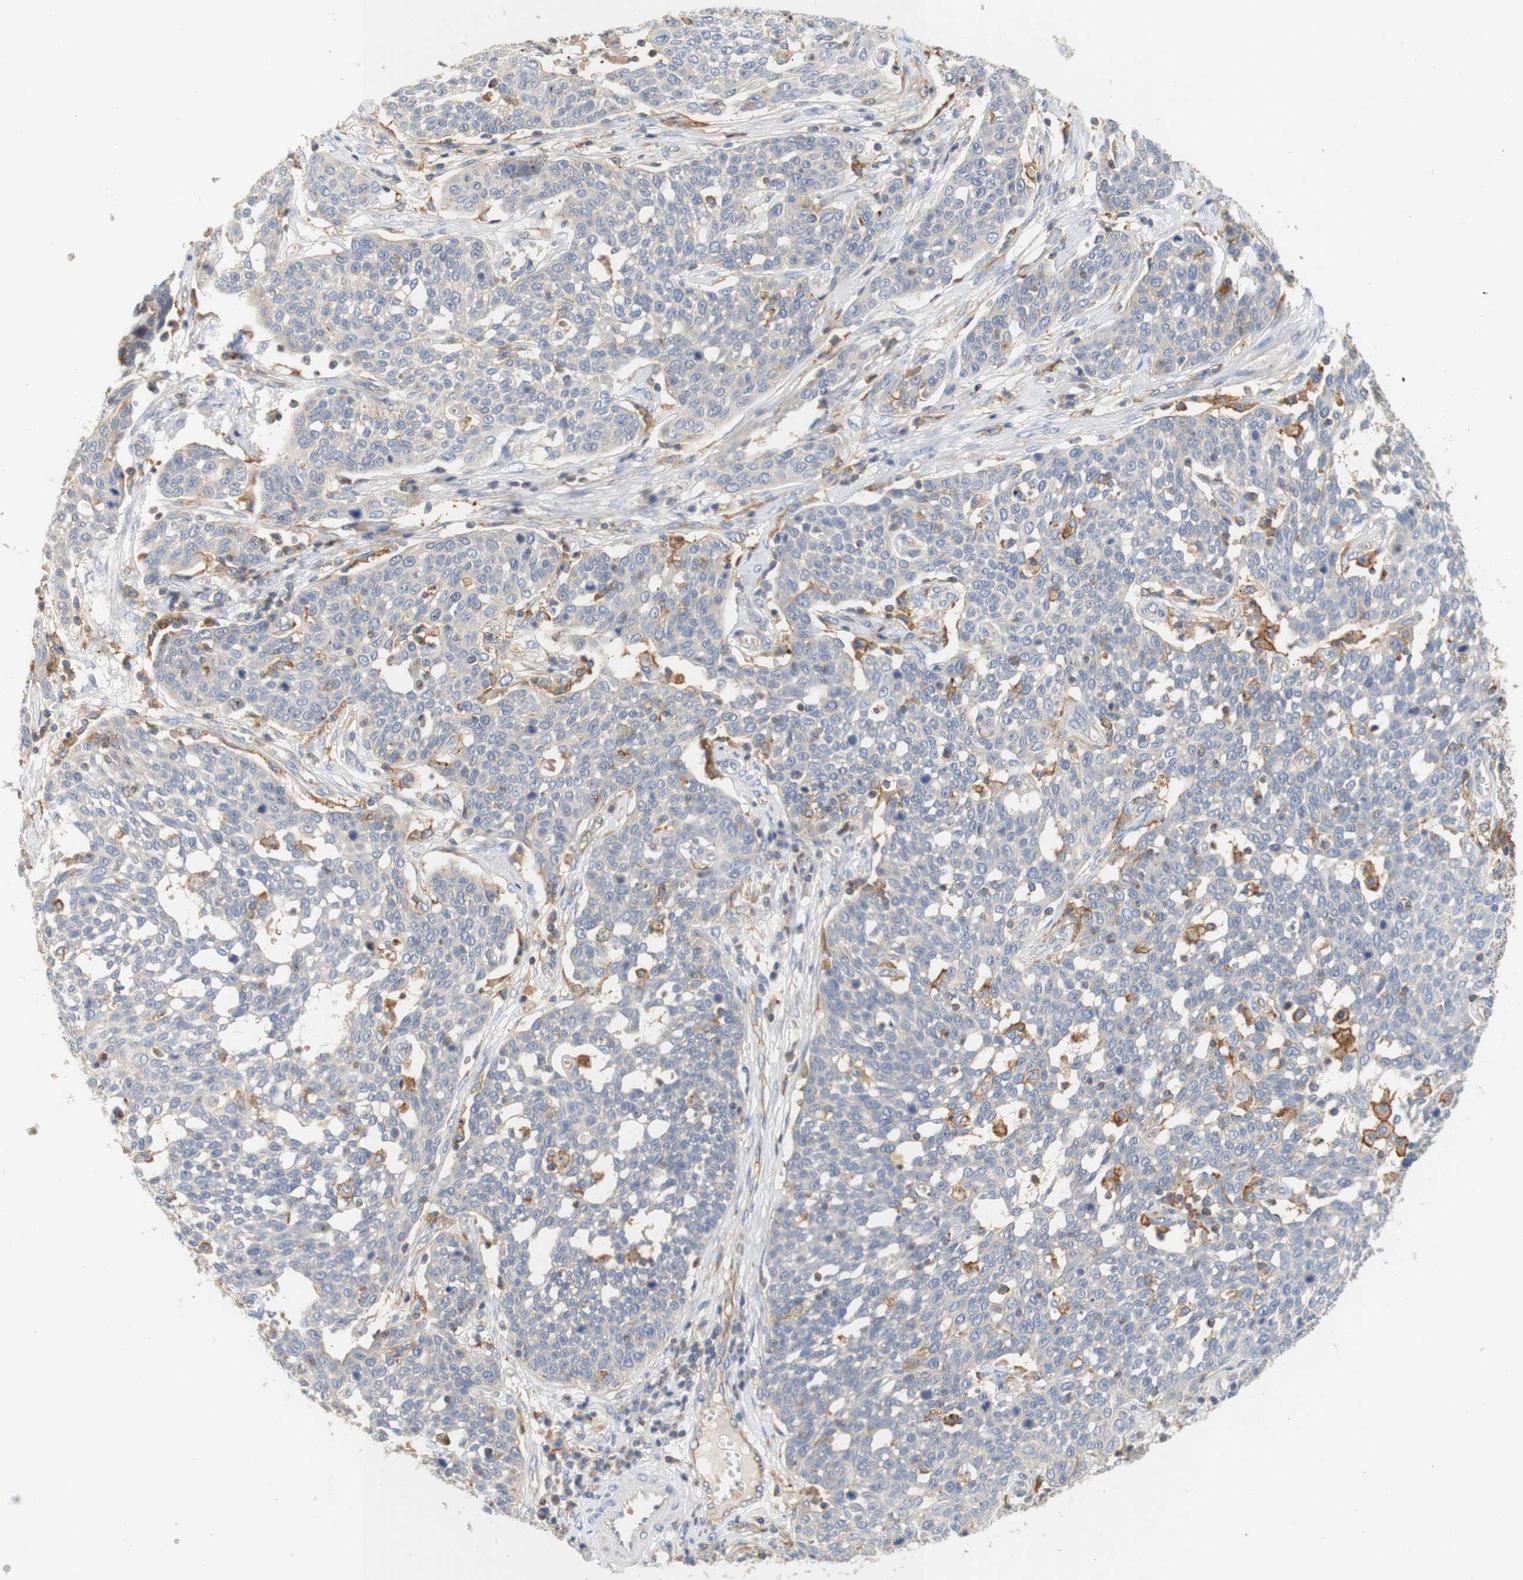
{"staining": {"intensity": "negative", "quantity": "none", "location": "none"}, "tissue": "cervical cancer", "cell_type": "Tumor cells", "image_type": "cancer", "snomed": [{"axis": "morphology", "description": "Squamous cell carcinoma, NOS"}, {"axis": "topography", "description": "Cervix"}], "caption": "Tumor cells are negative for brown protein staining in squamous cell carcinoma (cervical).", "gene": "PCDH7", "patient": {"sex": "female", "age": 34}}